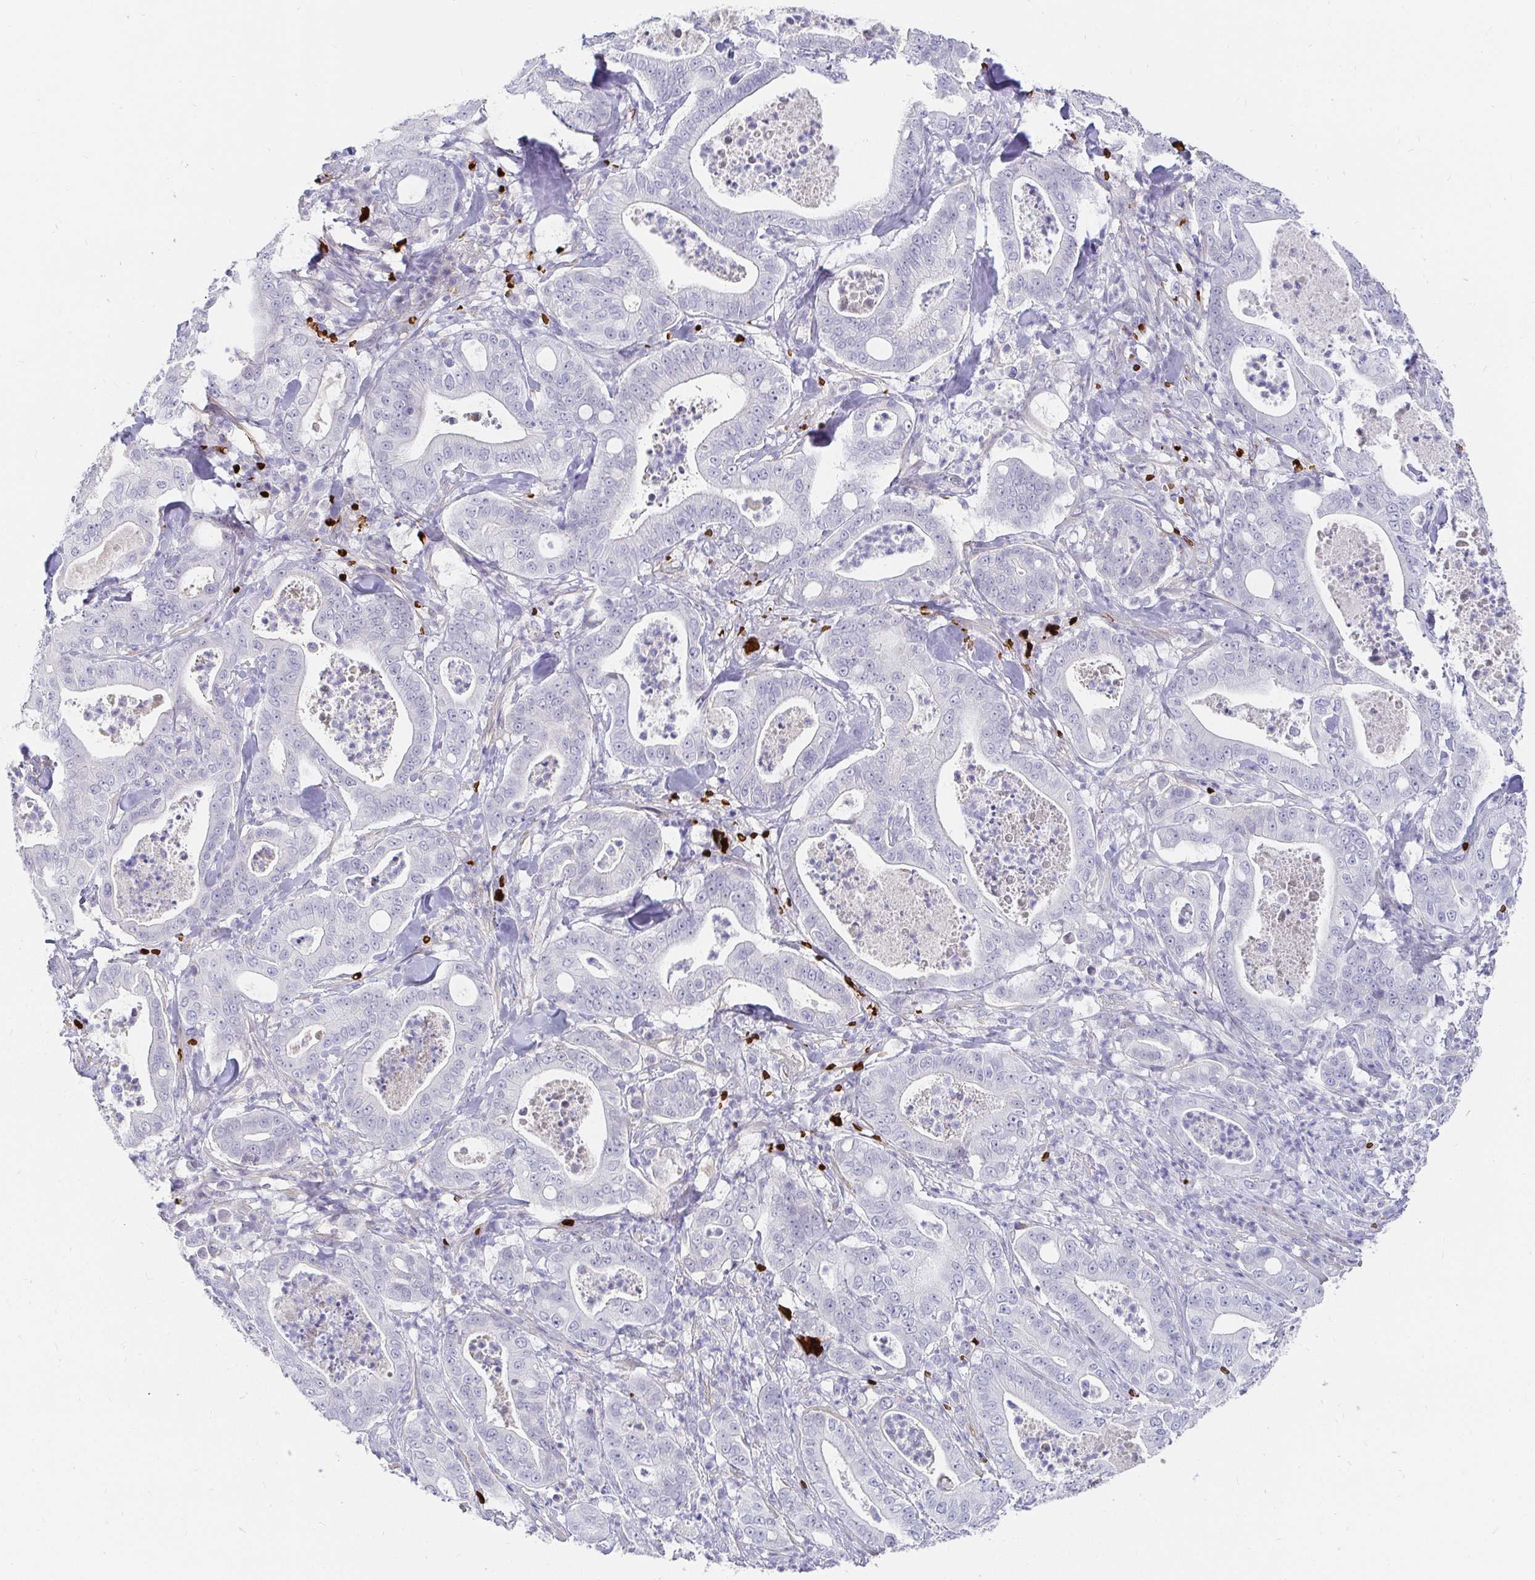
{"staining": {"intensity": "negative", "quantity": "none", "location": "none"}, "tissue": "pancreatic cancer", "cell_type": "Tumor cells", "image_type": "cancer", "snomed": [{"axis": "morphology", "description": "Adenocarcinoma, NOS"}, {"axis": "topography", "description": "Pancreas"}], "caption": "Image shows no significant protein positivity in tumor cells of pancreatic adenocarcinoma. The staining was performed using DAB to visualize the protein expression in brown, while the nuclei were stained in blue with hematoxylin (Magnification: 20x).", "gene": "FGF21", "patient": {"sex": "male", "age": 71}}